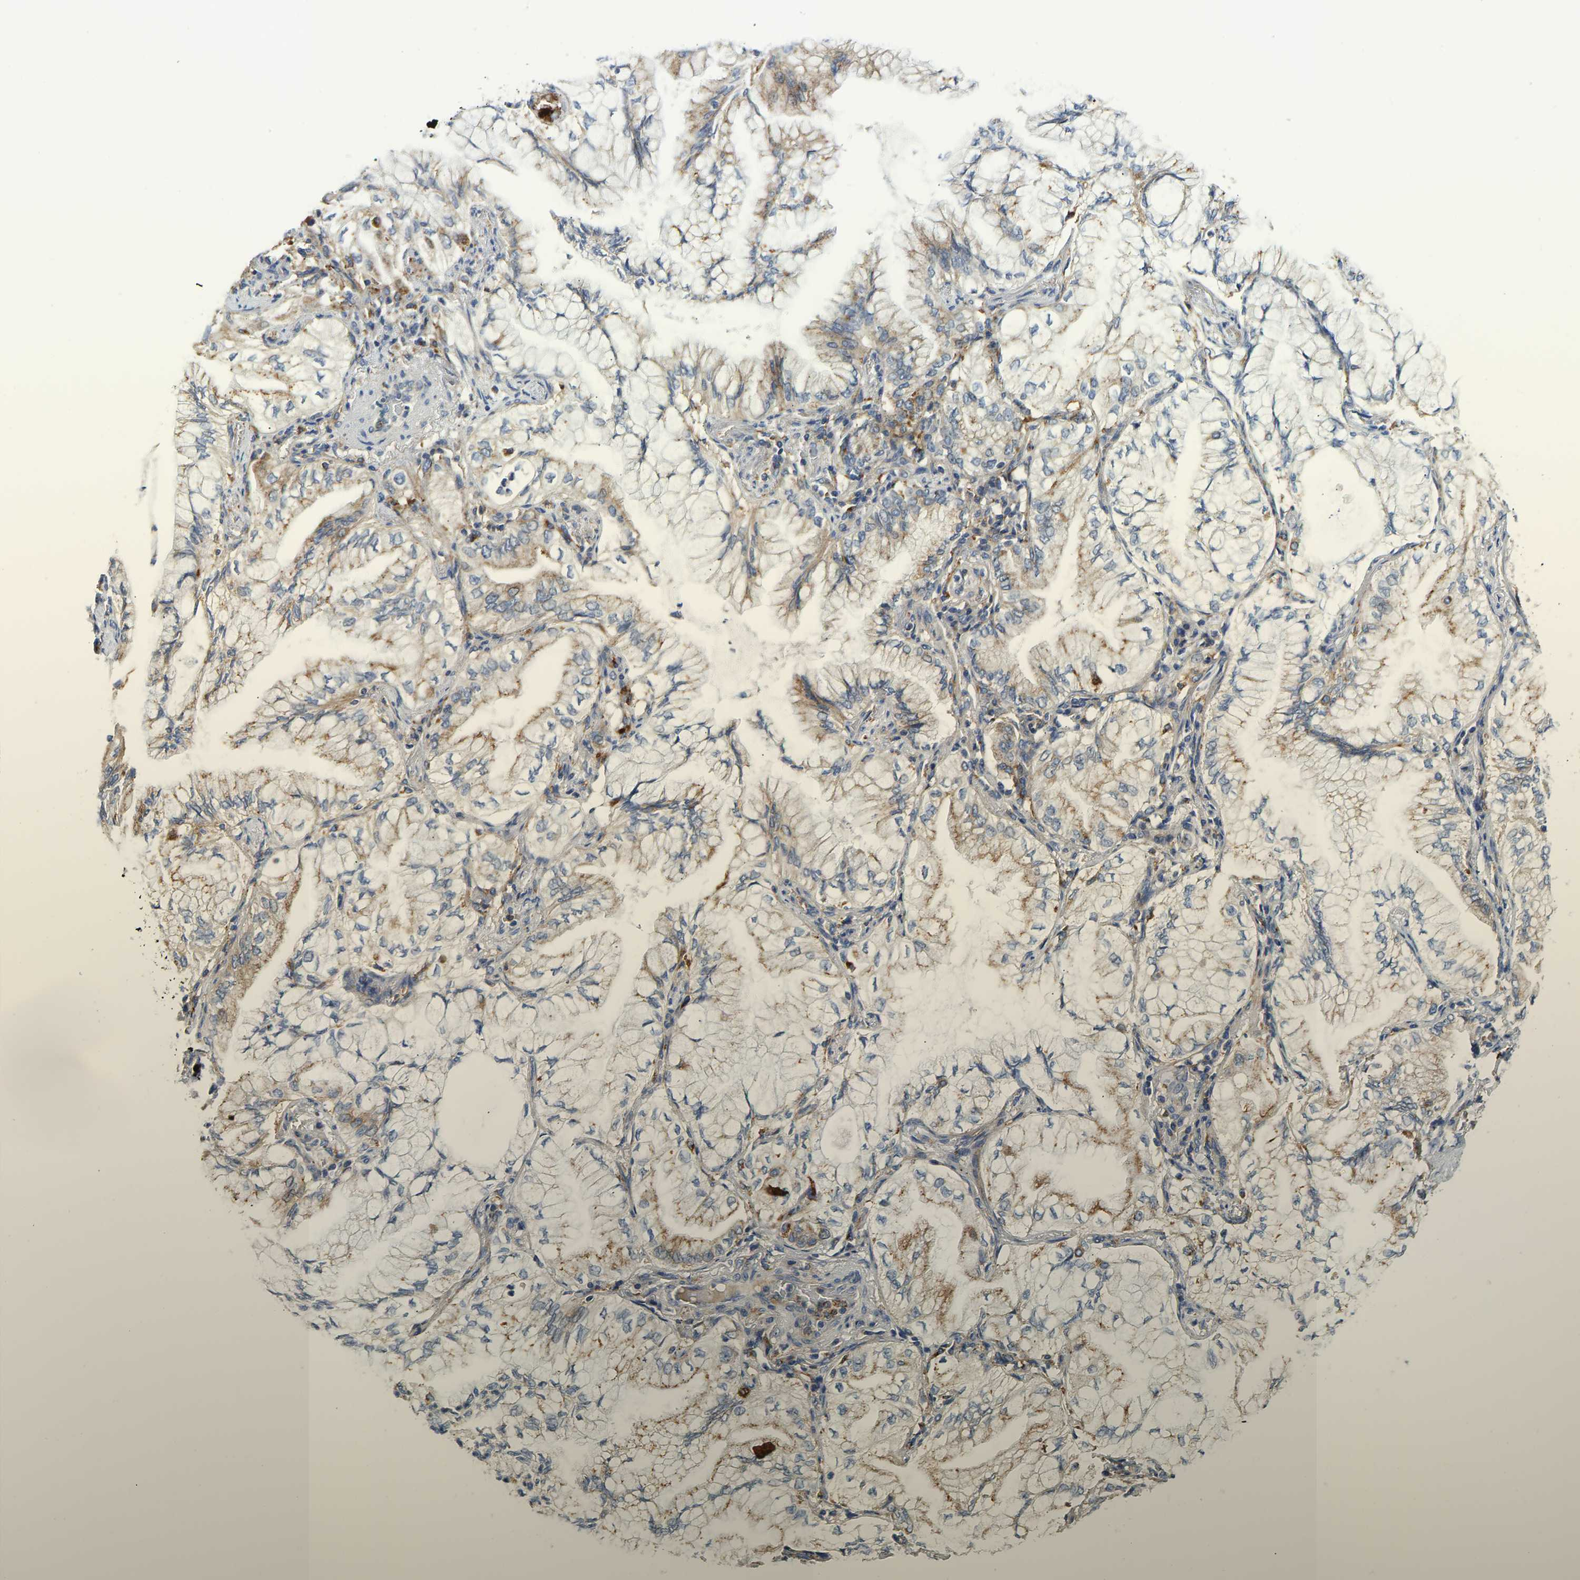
{"staining": {"intensity": "moderate", "quantity": "25%-75%", "location": "cytoplasmic/membranous"}, "tissue": "lung cancer", "cell_type": "Tumor cells", "image_type": "cancer", "snomed": [{"axis": "morphology", "description": "Adenocarcinoma, NOS"}, {"axis": "topography", "description": "Lung"}], "caption": "Lung cancer stained for a protein demonstrates moderate cytoplasmic/membranous positivity in tumor cells.", "gene": "ATP6V1E1", "patient": {"sex": "female", "age": 70}}